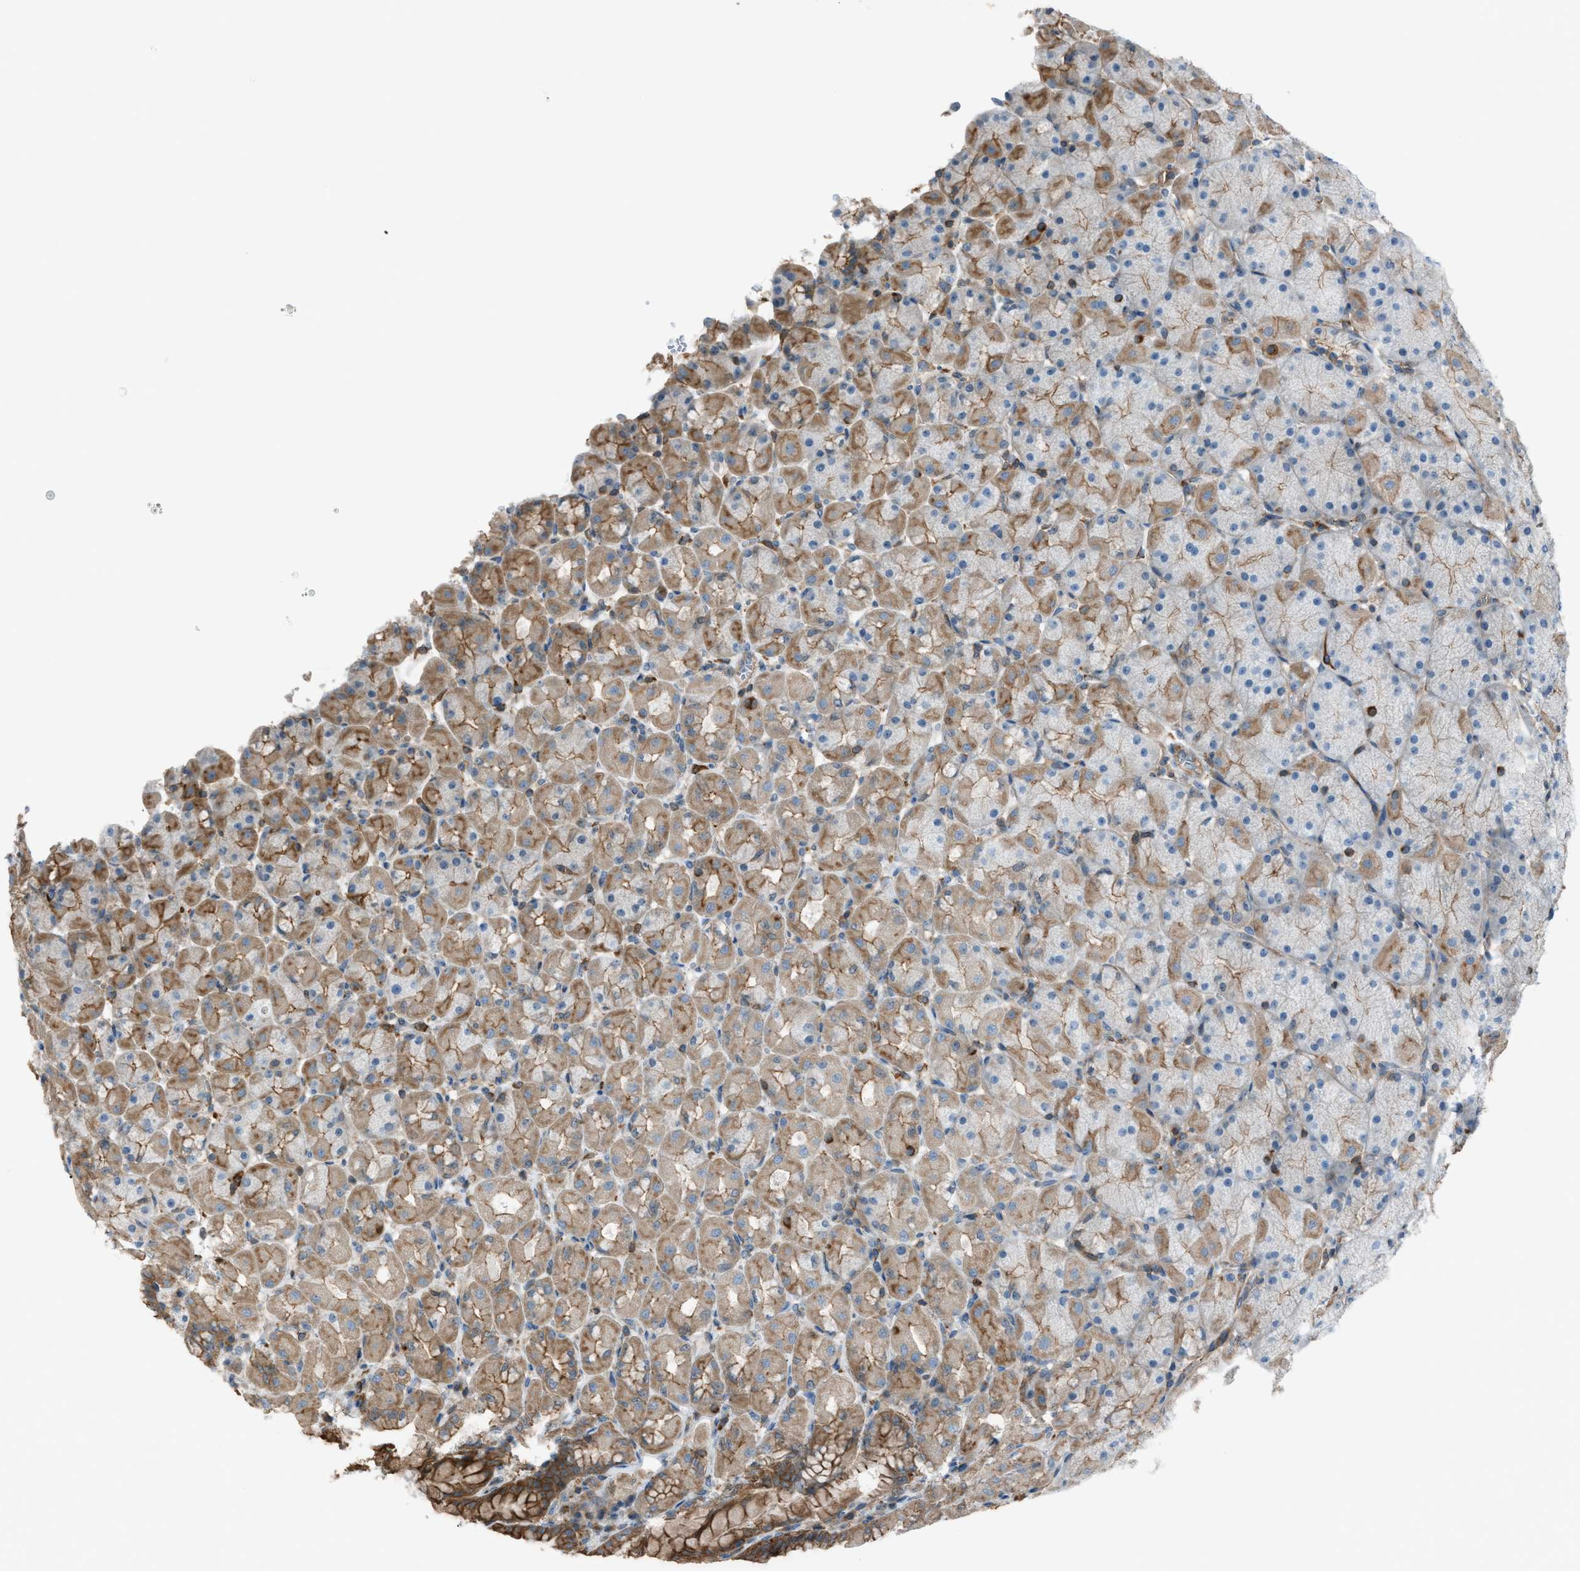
{"staining": {"intensity": "moderate", "quantity": "25%-75%", "location": "cytoplasmic/membranous"}, "tissue": "stomach", "cell_type": "Glandular cells", "image_type": "normal", "snomed": [{"axis": "morphology", "description": "Normal tissue, NOS"}, {"axis": "topography", "description": "Stomach, upper"}], "caption": "IHC photomicrograph of unremarkable stomach: human stomach stained using IHC reveals medium levels of moderate protein expression localized specifically in the cytoplasmic/membranous of glandular cells, appearing as a cytoplasmic/membranous brown color.", "gene": "DYRK1A", "patient": {"sex": "female", "age": 56}}